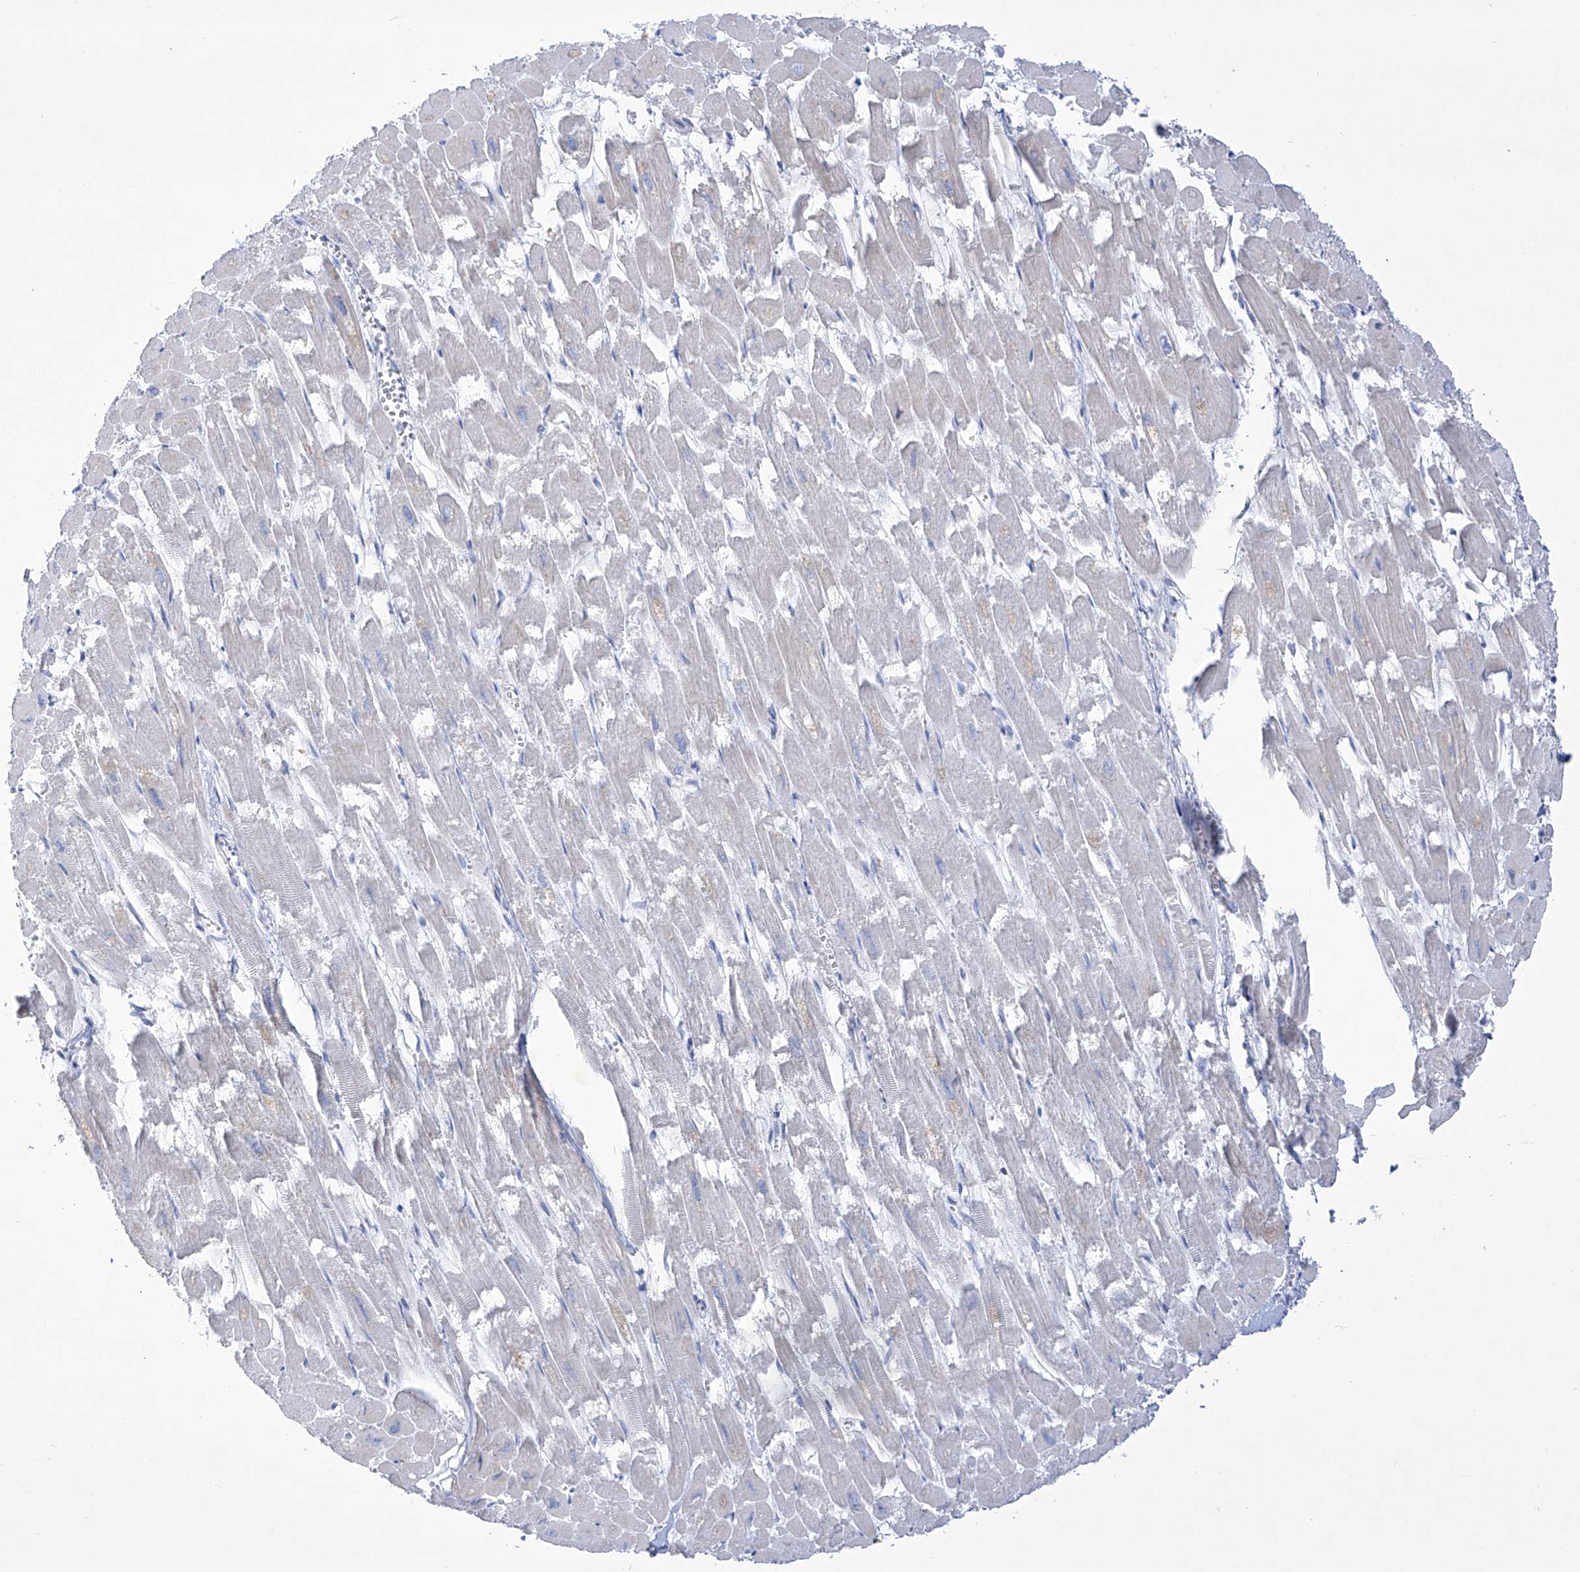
{"staining": {"intensity": "negative", "quantity": "none", "location": "none"}, "tissue": "heart muscle", "cell_type": "Cardiomyocytes", "image_type": "normal", "snomed": [{"axis": "morphology", "description": "Normal tissue, NOS"}, {"axis": "topography", "description": "Heart"}], "caption": "High power microscopy histopathology image of an IHC micrograph of unremarkable heart muscle, revealing no significant positivity in cardiomyocytes.", "gene": "C1orf87", "patient": {"sex": "male", "age": 54}}